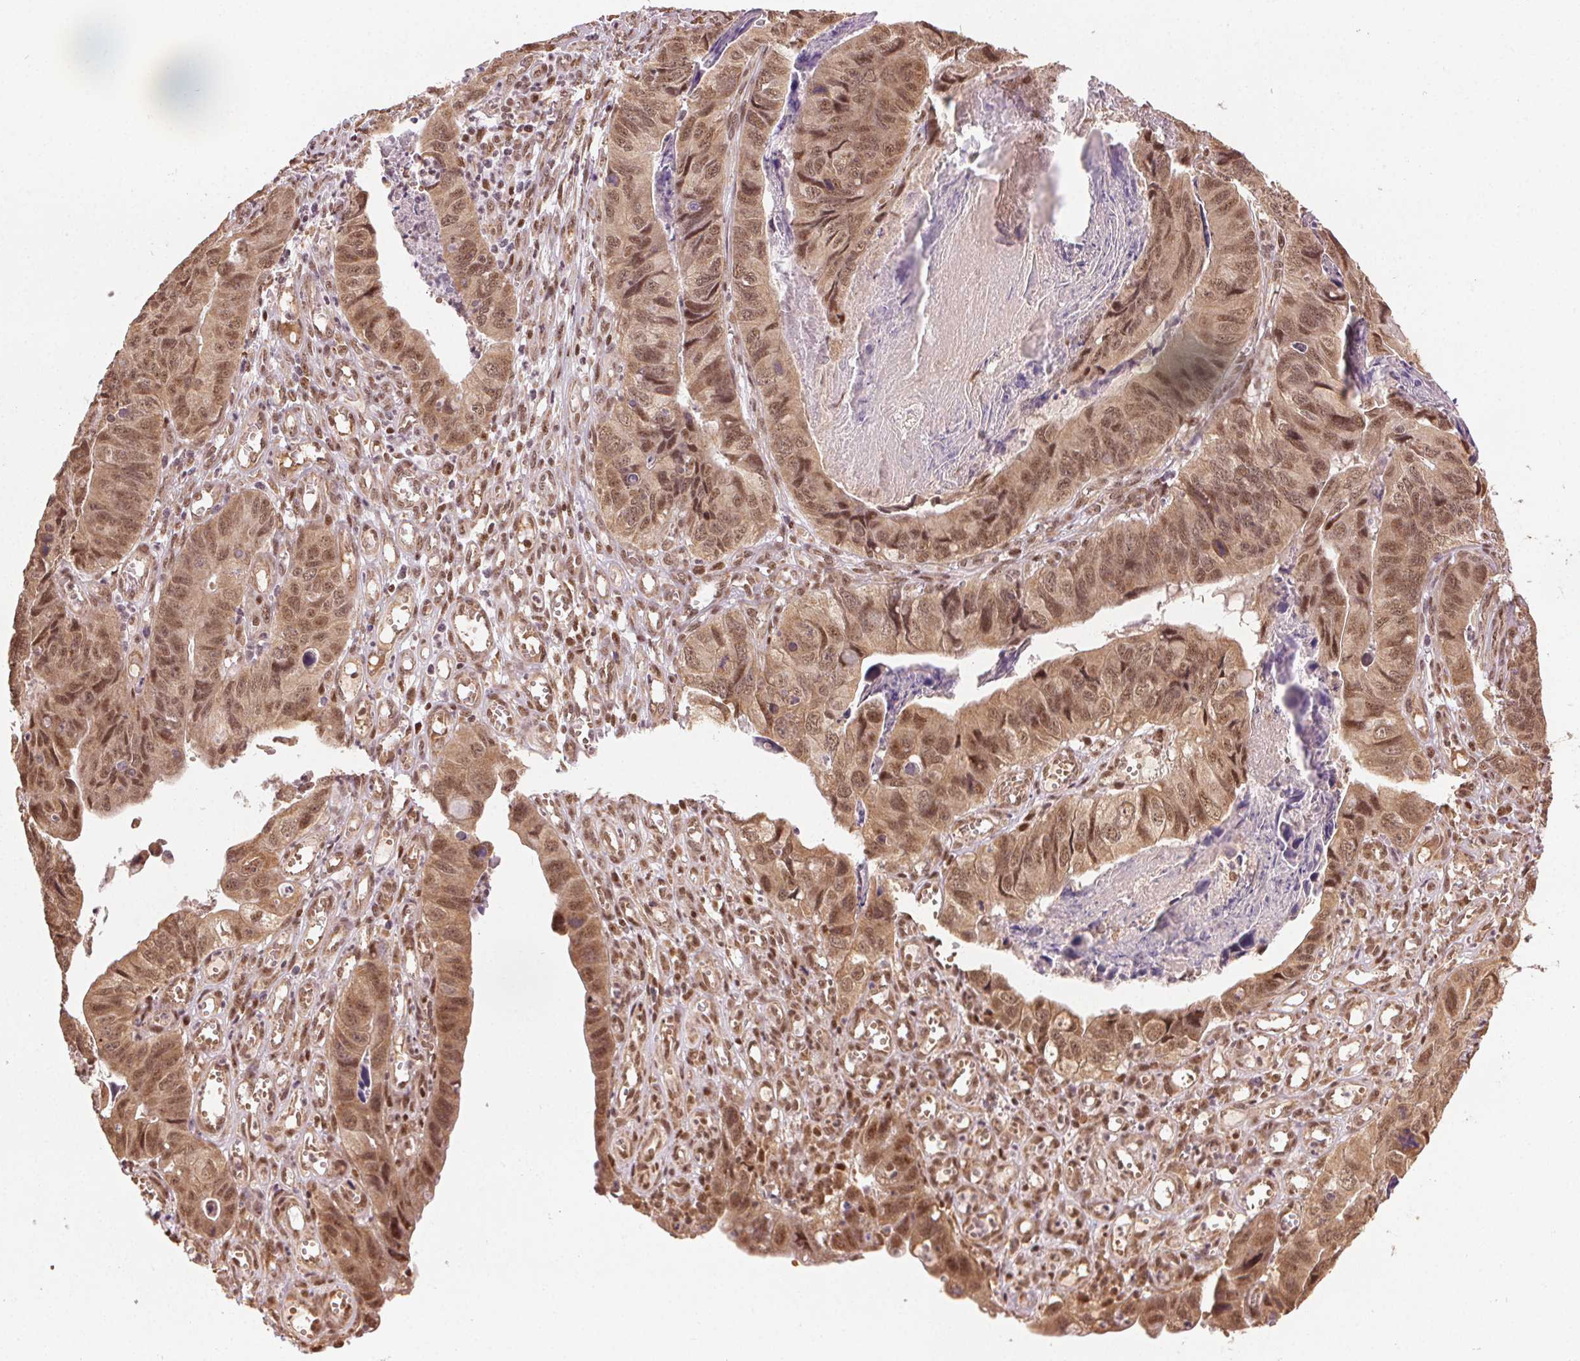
{"staining": {"intensity": "moderate", "quantity": ">75%", "location": "cytoplasmic/membranous,nuclear"}, "tissue": "stomach cancer", "cell_type": "Tumor cells", "image_type": "cancer", "snomed": [{"axis": "morphology", "description": "Adenocarcinoma, NOS"}, {"axis": "topography", "description": "Stomach, lower"}], "caption": "Human stomach cancer stained for a protein (brown) exhibits moderate cytoplasmic/membranous and nuclear positive staining in about >75% of tumor cells.", "gene": "TREML4", "patient": {"sex": "male", "age": 77}}